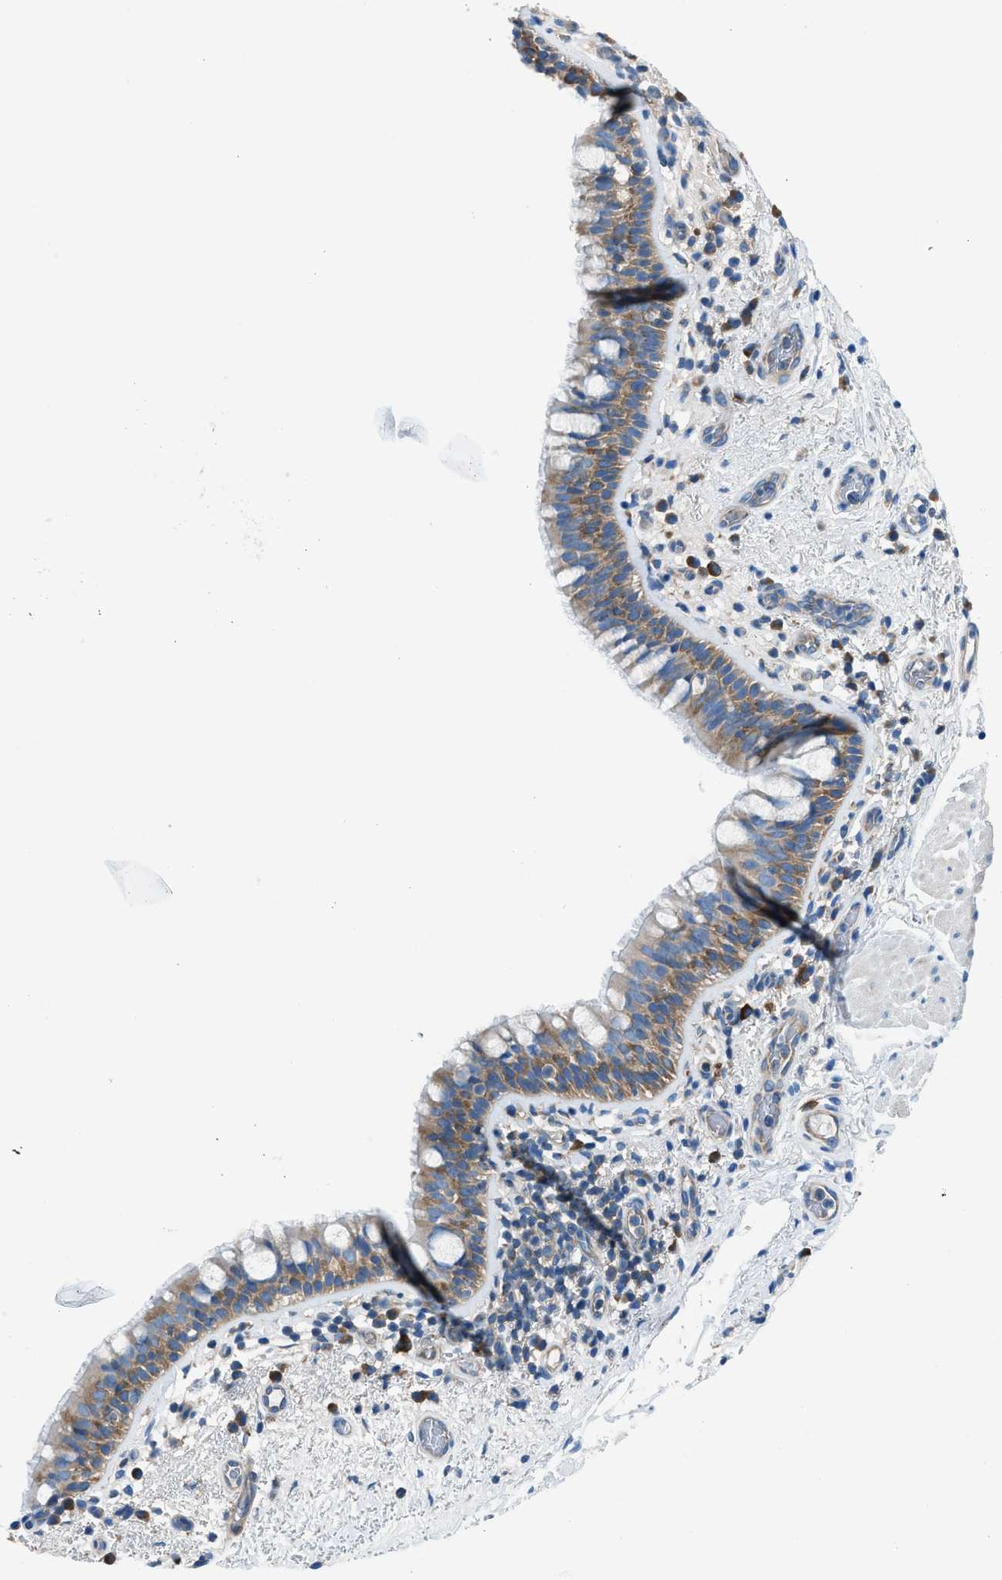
{"staining": {"intensity": "moderate", "quantity": "25%-75%", "location": "cytoplasmic/membranous"}, "tissue": "bronchus", "cell_type": "Respiratory epithelial cells", "image_type": "normal", "snomed": [{"axis": "morphology", "description": "Normal tissue, NOS"}, {"axis": "morphology", "description": "Inflammation, NOS"}, {"axis": "topography", "description": "Cartilage tissue"}, {"axis": "topography", "description": "Bronchus"}], "caption": "Respiratory epithelial cells reveal moderate cytoplasmic/membranous staining in about 25%-75% of cells in normal bronchus. (DAB IHC, brown staining for protein, blue staining for nuclei).", "gene": "SARS1", "patient": {"sex": "male", "age": 77}}